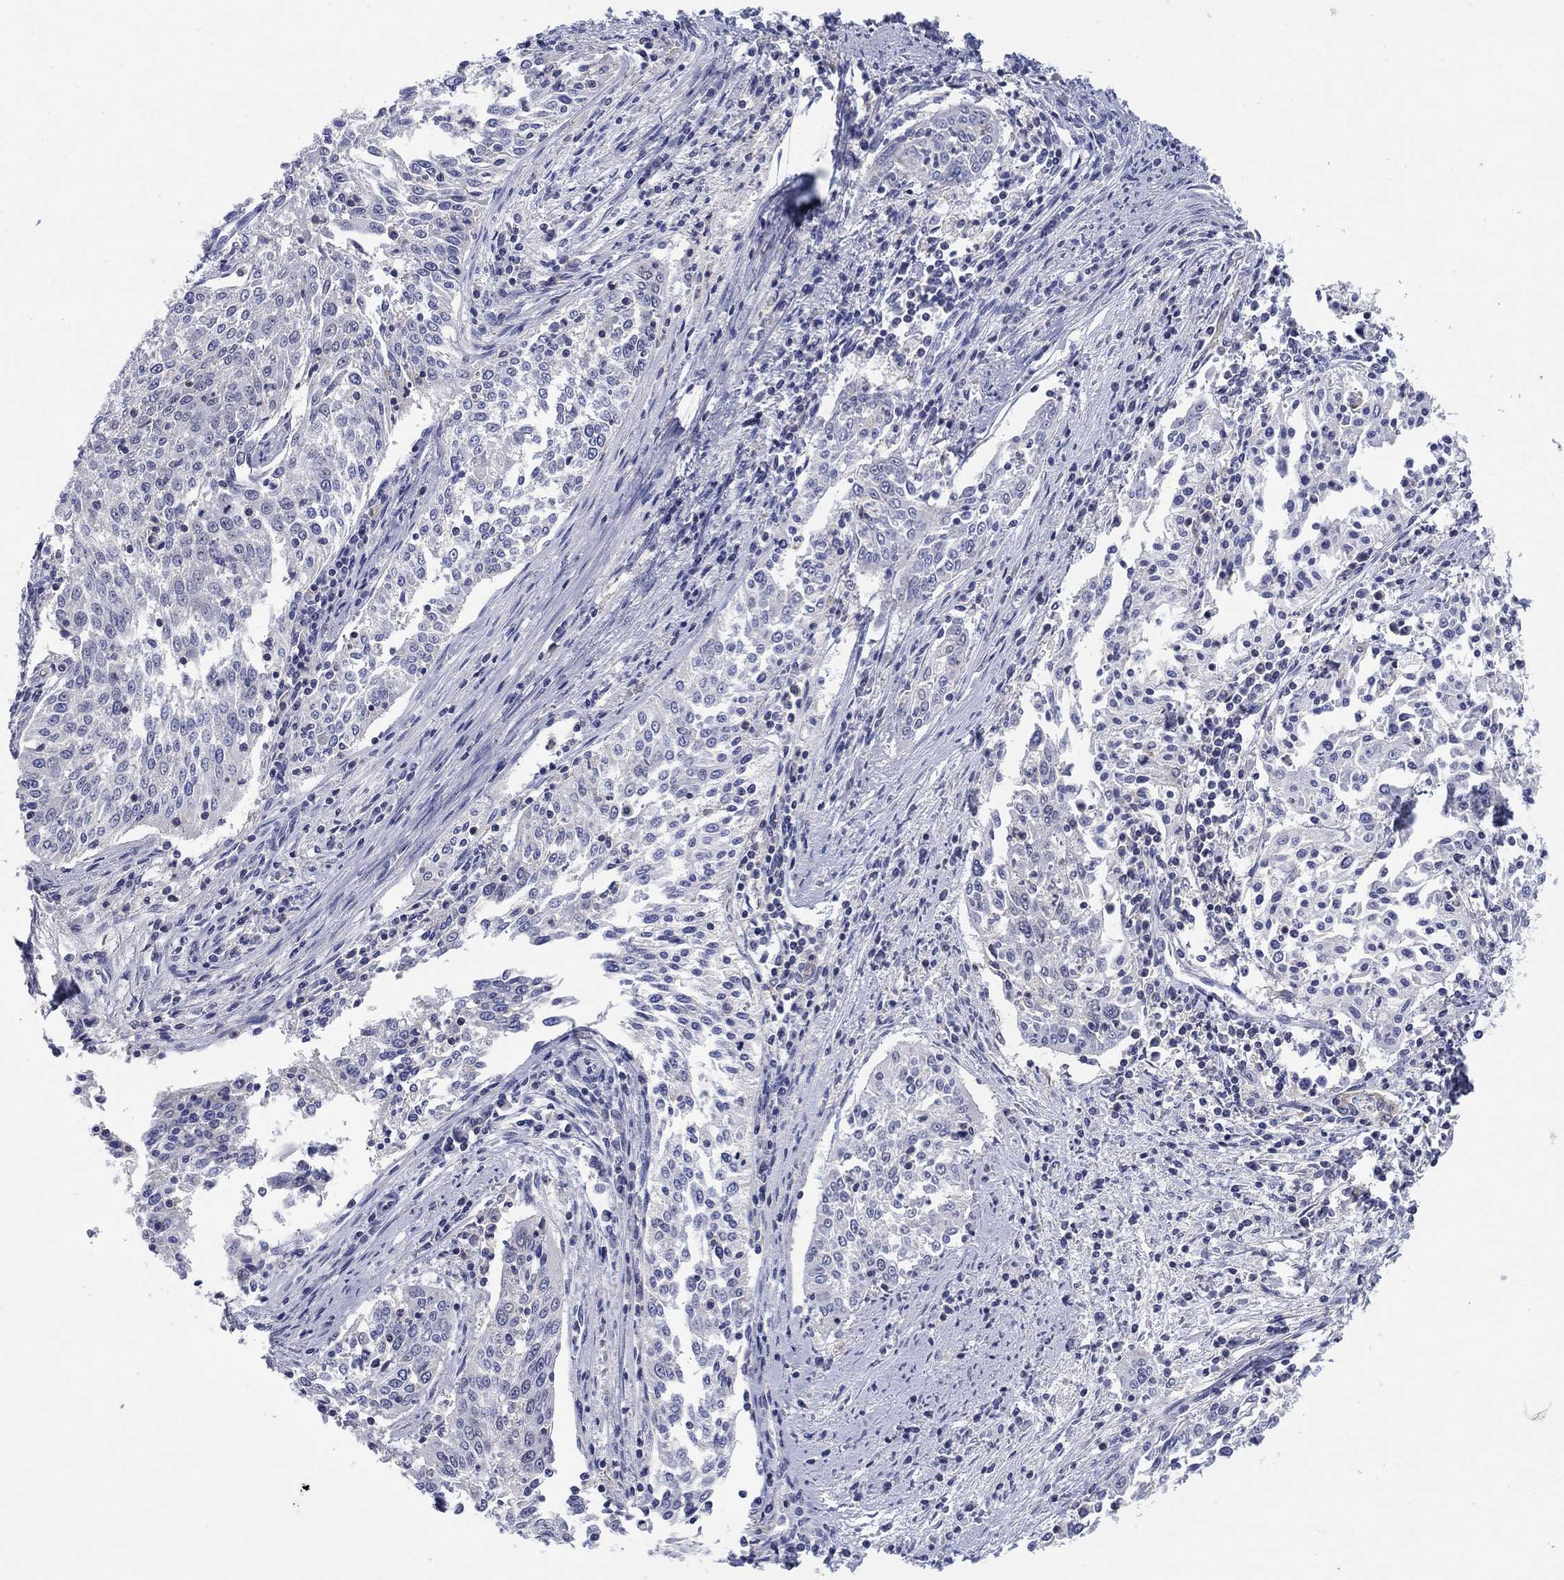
{"staining": {"intensity": "negative", "quantity": "none", "location": "none"}, "tissue": "cervical cancer", "cell_type": "Tumor cells", "image_type": "cancer", "snomed": [{"axis": "morphology", "description": "Squamous cell carcinoma, NOS"}, {"axis": "topography", "description": "Cervix"}], "caption": "Immunohistochemical staining of squamous cell carcinoma (cervical) exhibits no significant staining in tumor cells.", "gene": "FER1L6", "patient": {"sex": "female", "age": 41}}